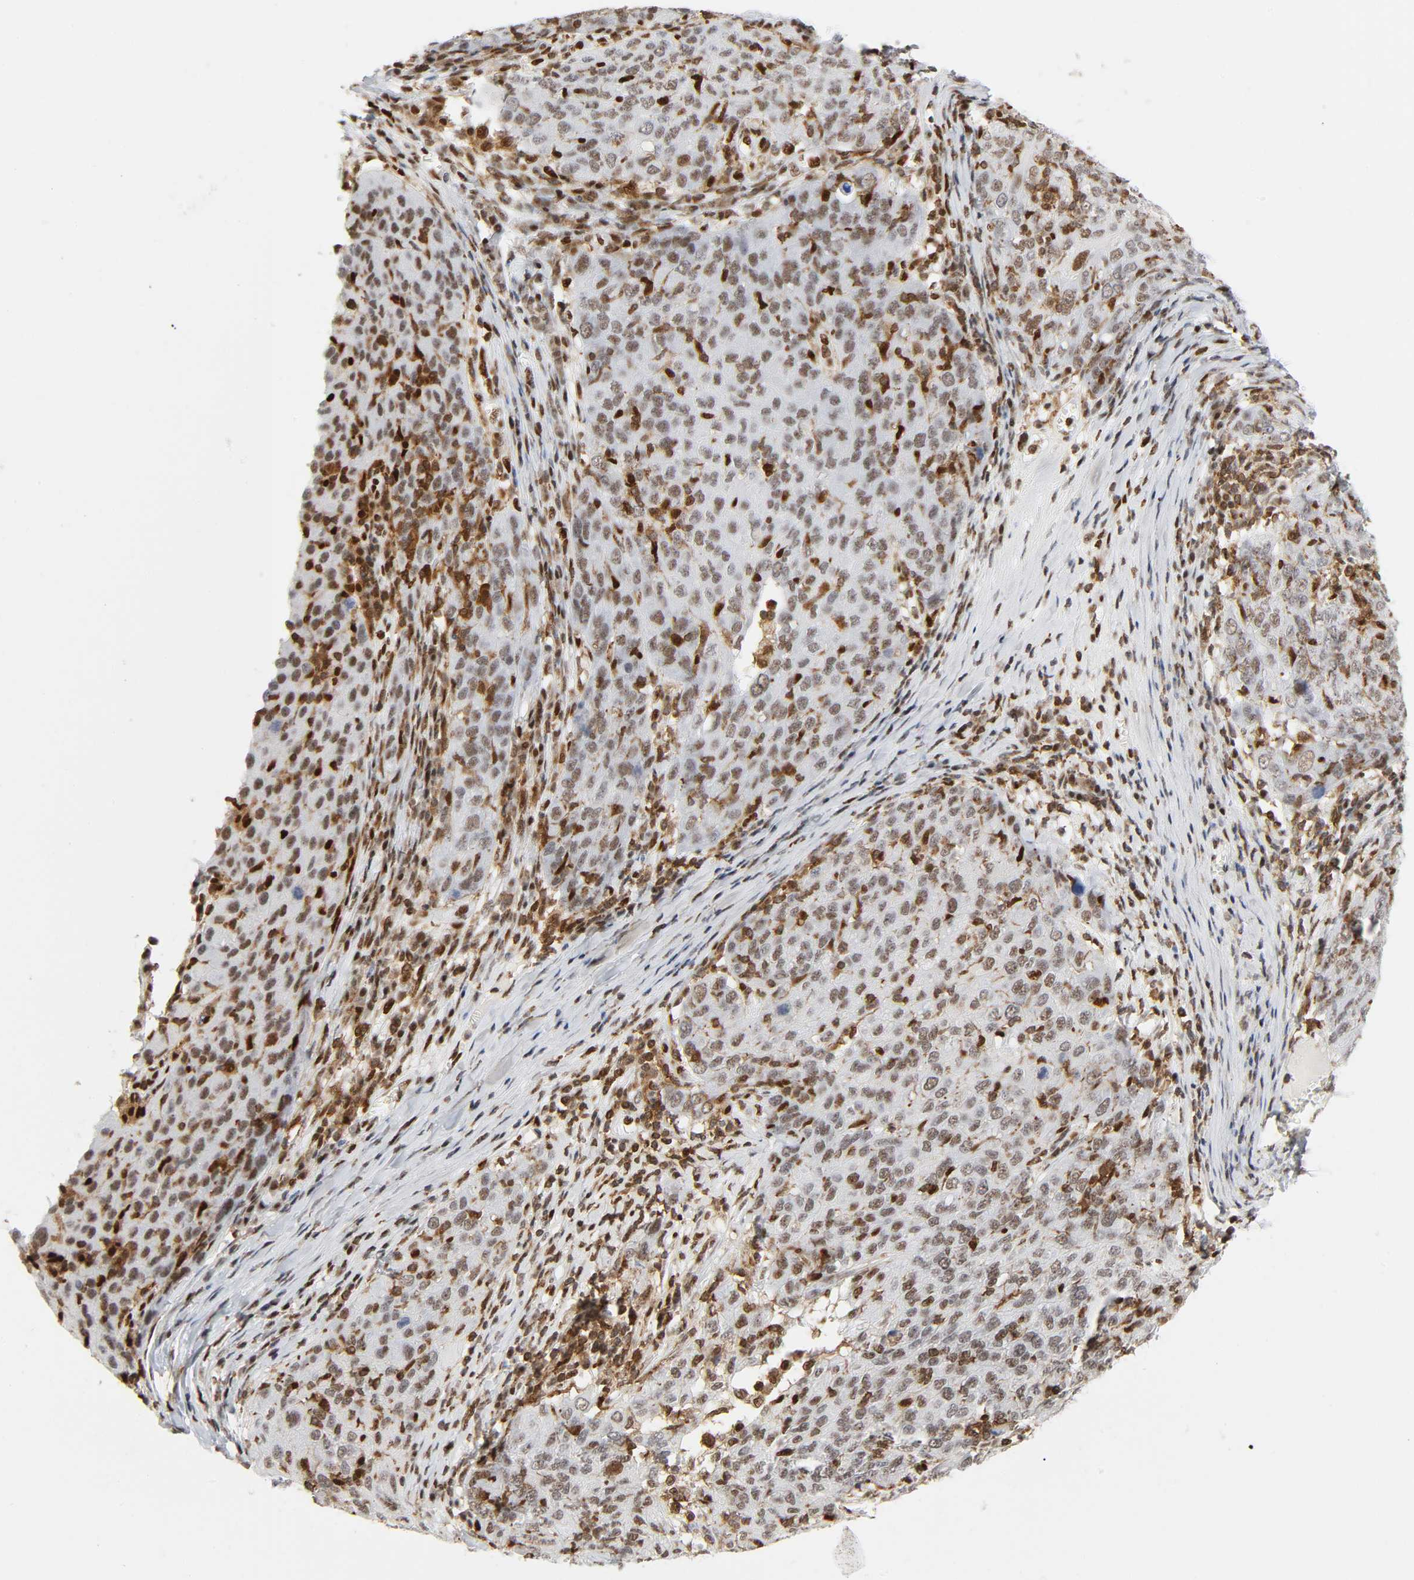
{"staining": {"intensity": "moderate", "quantity": "25%-75%", "location": "nuclear"}, "tissue": "ovarian cancer", "cell_type": "Tumor cells", "image_type": "cancer", "snomed": [{"axis": "morphology", "description": "Carcinoma, endometroid"}, {"axis": "topography", "description": "Ovary"}], "caption": "Approximately 25%-75% of tumor cells in ovarian cancer (endometroid carcinoma) demonstrate moderate nuclear protein expression as visualized by brown immunohistochemical staining.", "gene": "WAS", "patient": {"sex": "female", "age": 50}}